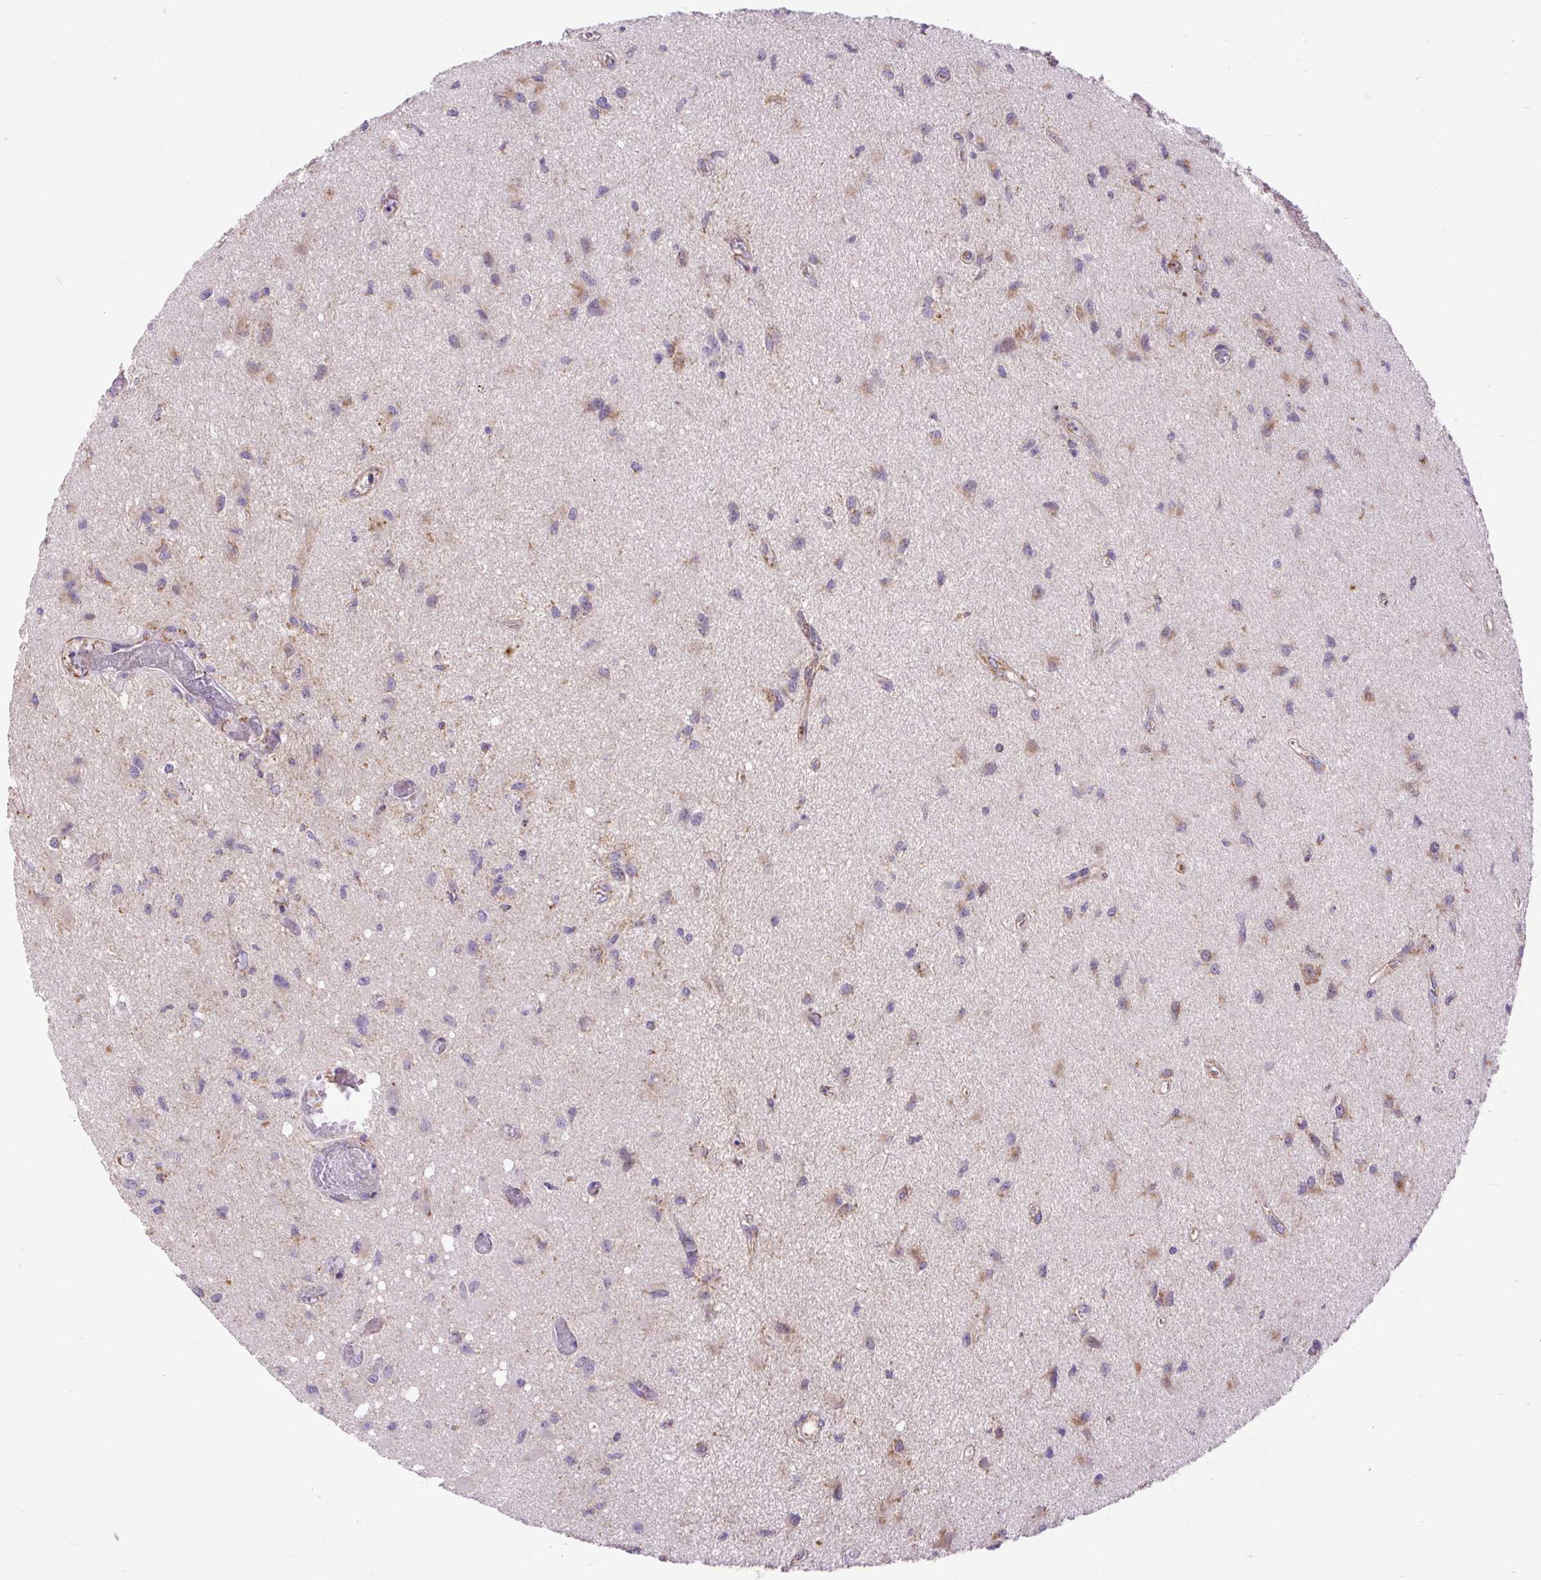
{"staining": {"intensity": "moderate", "quantity": "25%-75%", "location": "cytoplasmic/membranous"}, "tissue": "glioma", "cell_type": "Tumor cells", "image_type": "cancer", "snomed": [{"axis": "morphology", "description": "Glioma, malignant, High grade"}, {"axis": "topography", "description": "Brain"}], "caption": "A brown stain shows moderate cytoplasmic/membranous expression of a protein in human glioma tumor cells.", "gene": "TOMM40", "patient": {"sex": "male", "age": 67}}